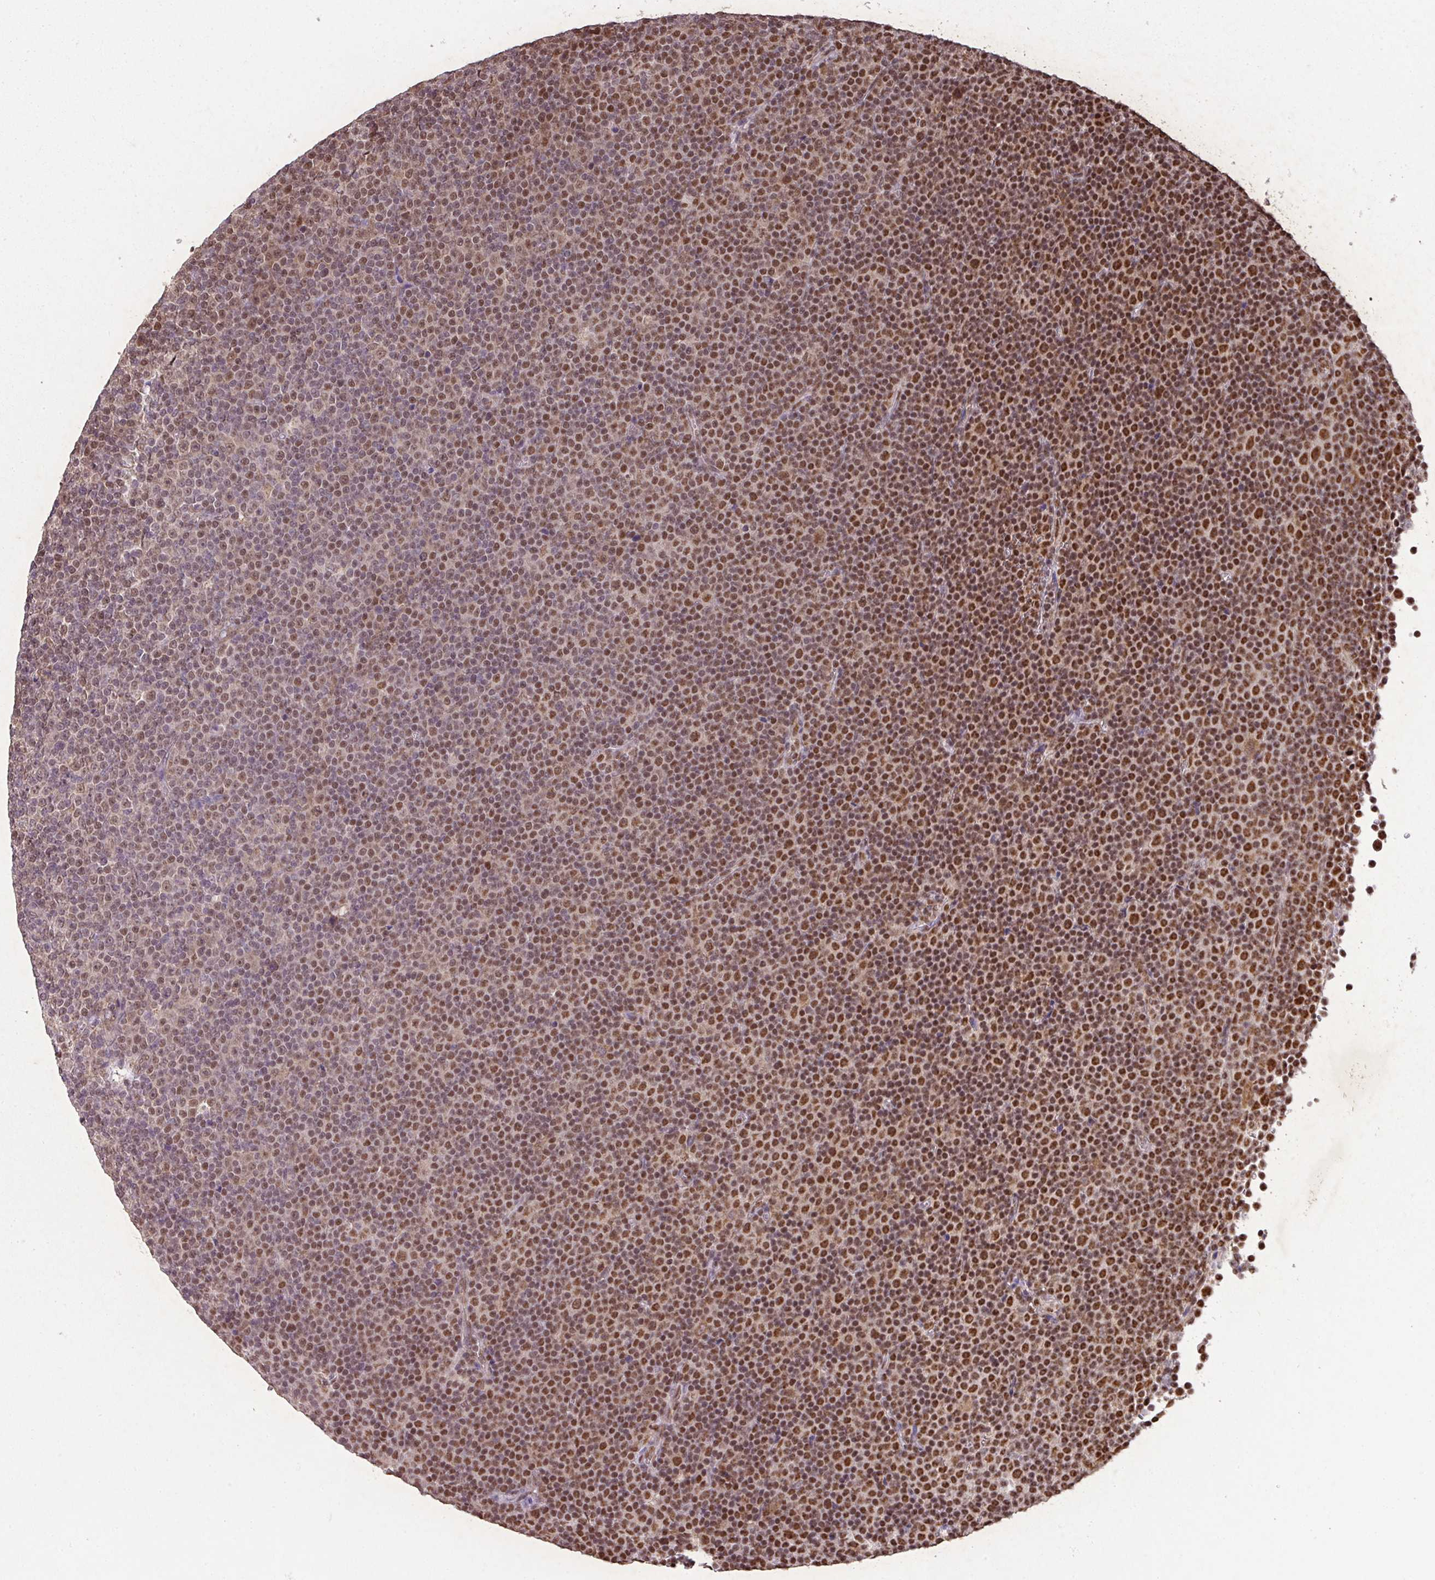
{"staining": {"intensity": "strong", "quantity": "25%-75%", "location": "nuclear"}, "tissue": "lymphoma", "cell_type": "Tumor cells", "image_type": "cancer", "snomed": [{"axis": "morphology", "description": "Malignant lymphoma, non-Hodgkin's type, Low grade"}, {"axis": "topography", "description": "Lymph node"}], "caption": "A histopathology image showing strong nuclear positivity in about 25%-75% of tumor cells in low-grade malignant lymphoma, non-Hodgkin's type, as visualized by brown immunohistochemical staining.", "gene": "PLK1", "patient": {"sex": "female", "age": 67}}